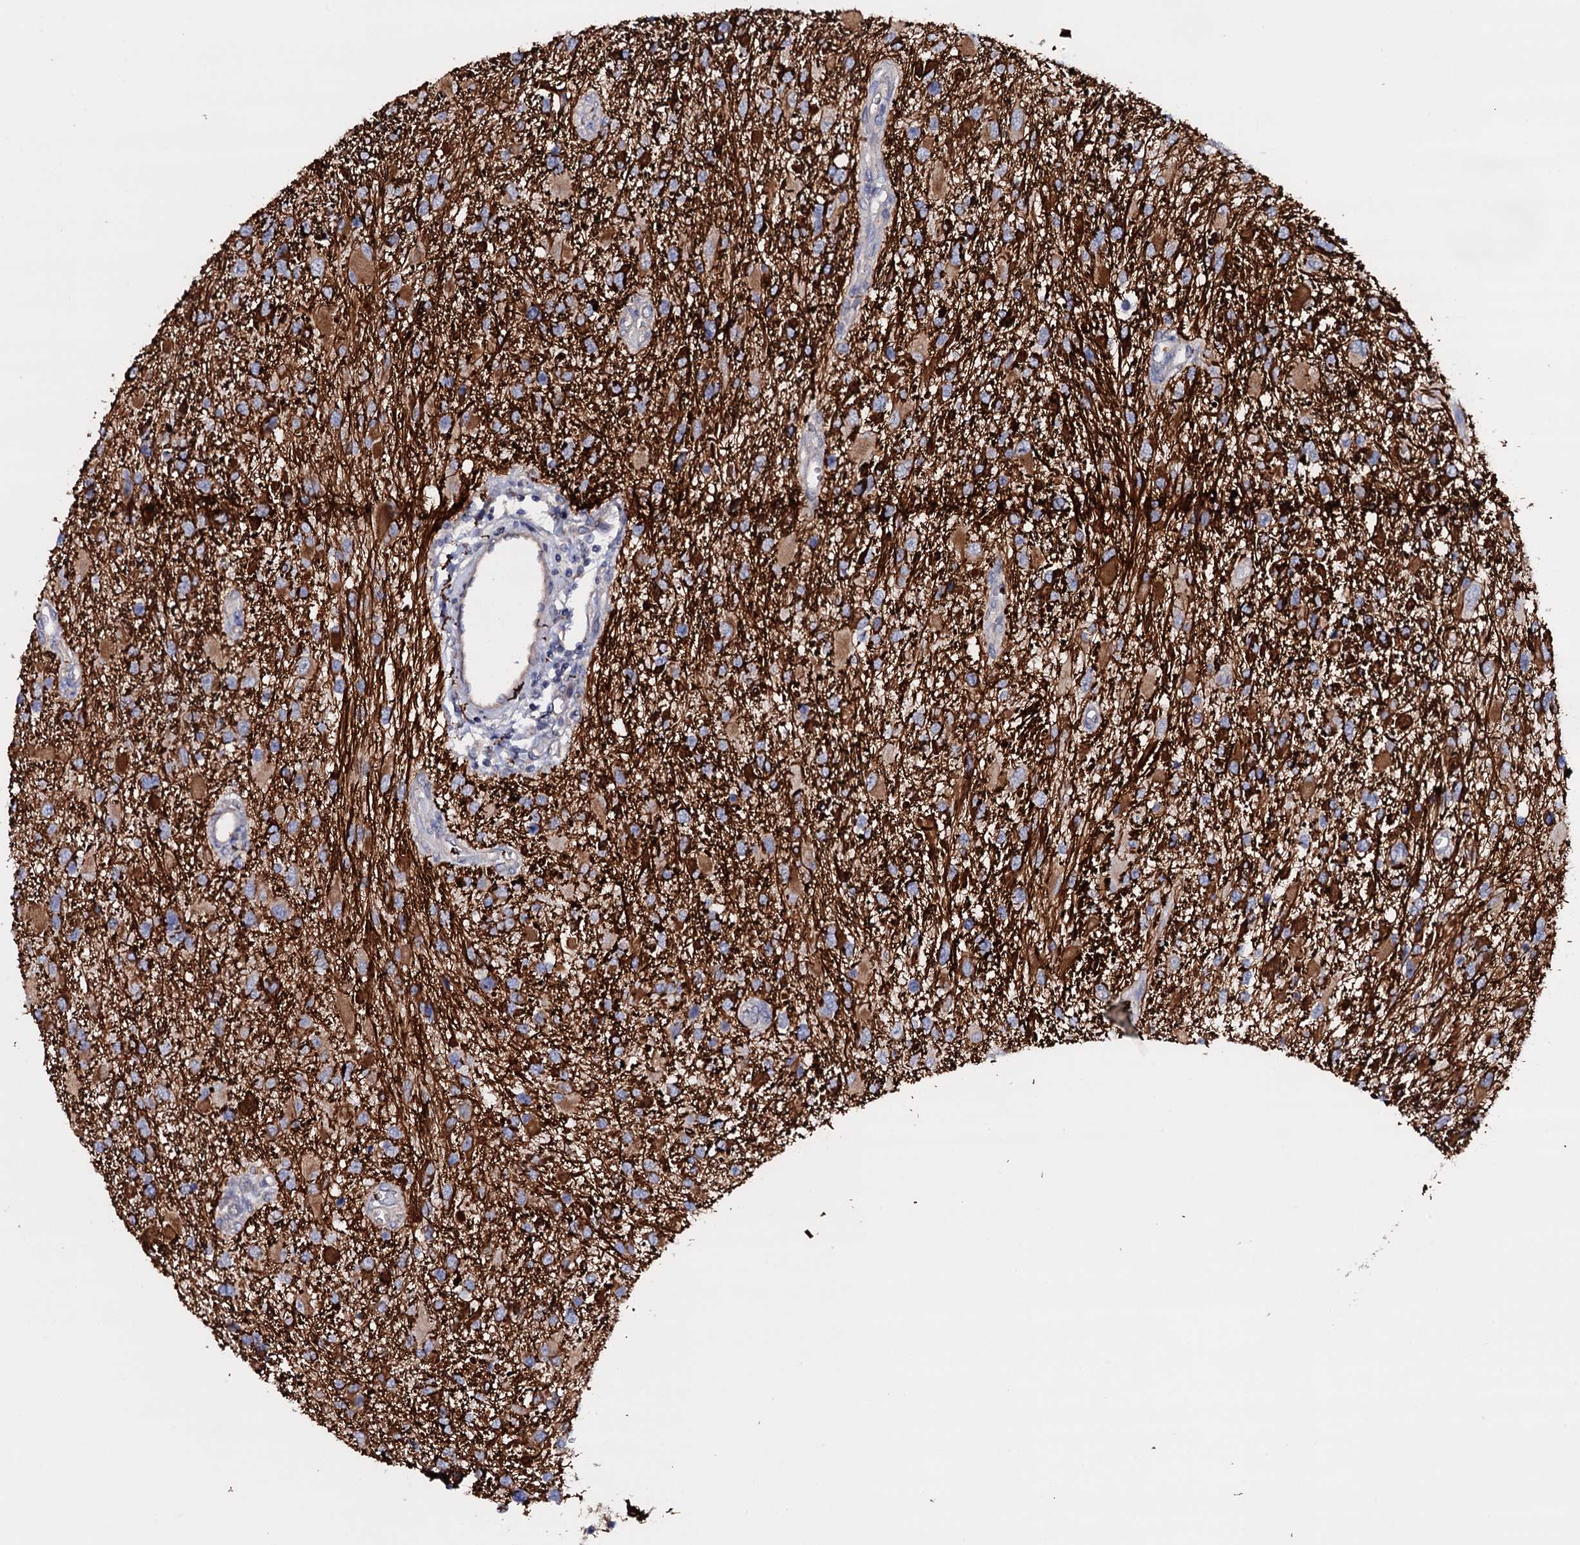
{"staining": {"intensity": "moderate", "quantity": "<25%", "location": "cytoplasmic/membranous"}, "tissue": "glioma", "cell_type": "Tumor cells", "image_type": "cancer", "snomed": [{"axis": "morphology", "description": "Glioma, malignant, High grade"}, {"axis": "topography", "description": "Brain"}], "caption": "Tumor cells exhibit low levels of moderate cytoplasmic/membranous expression in approximately <25% of cells in malignant glioma (high-grade).", "gene": "BCL2L14", "patient": {"sex": "male", "age": 53}}